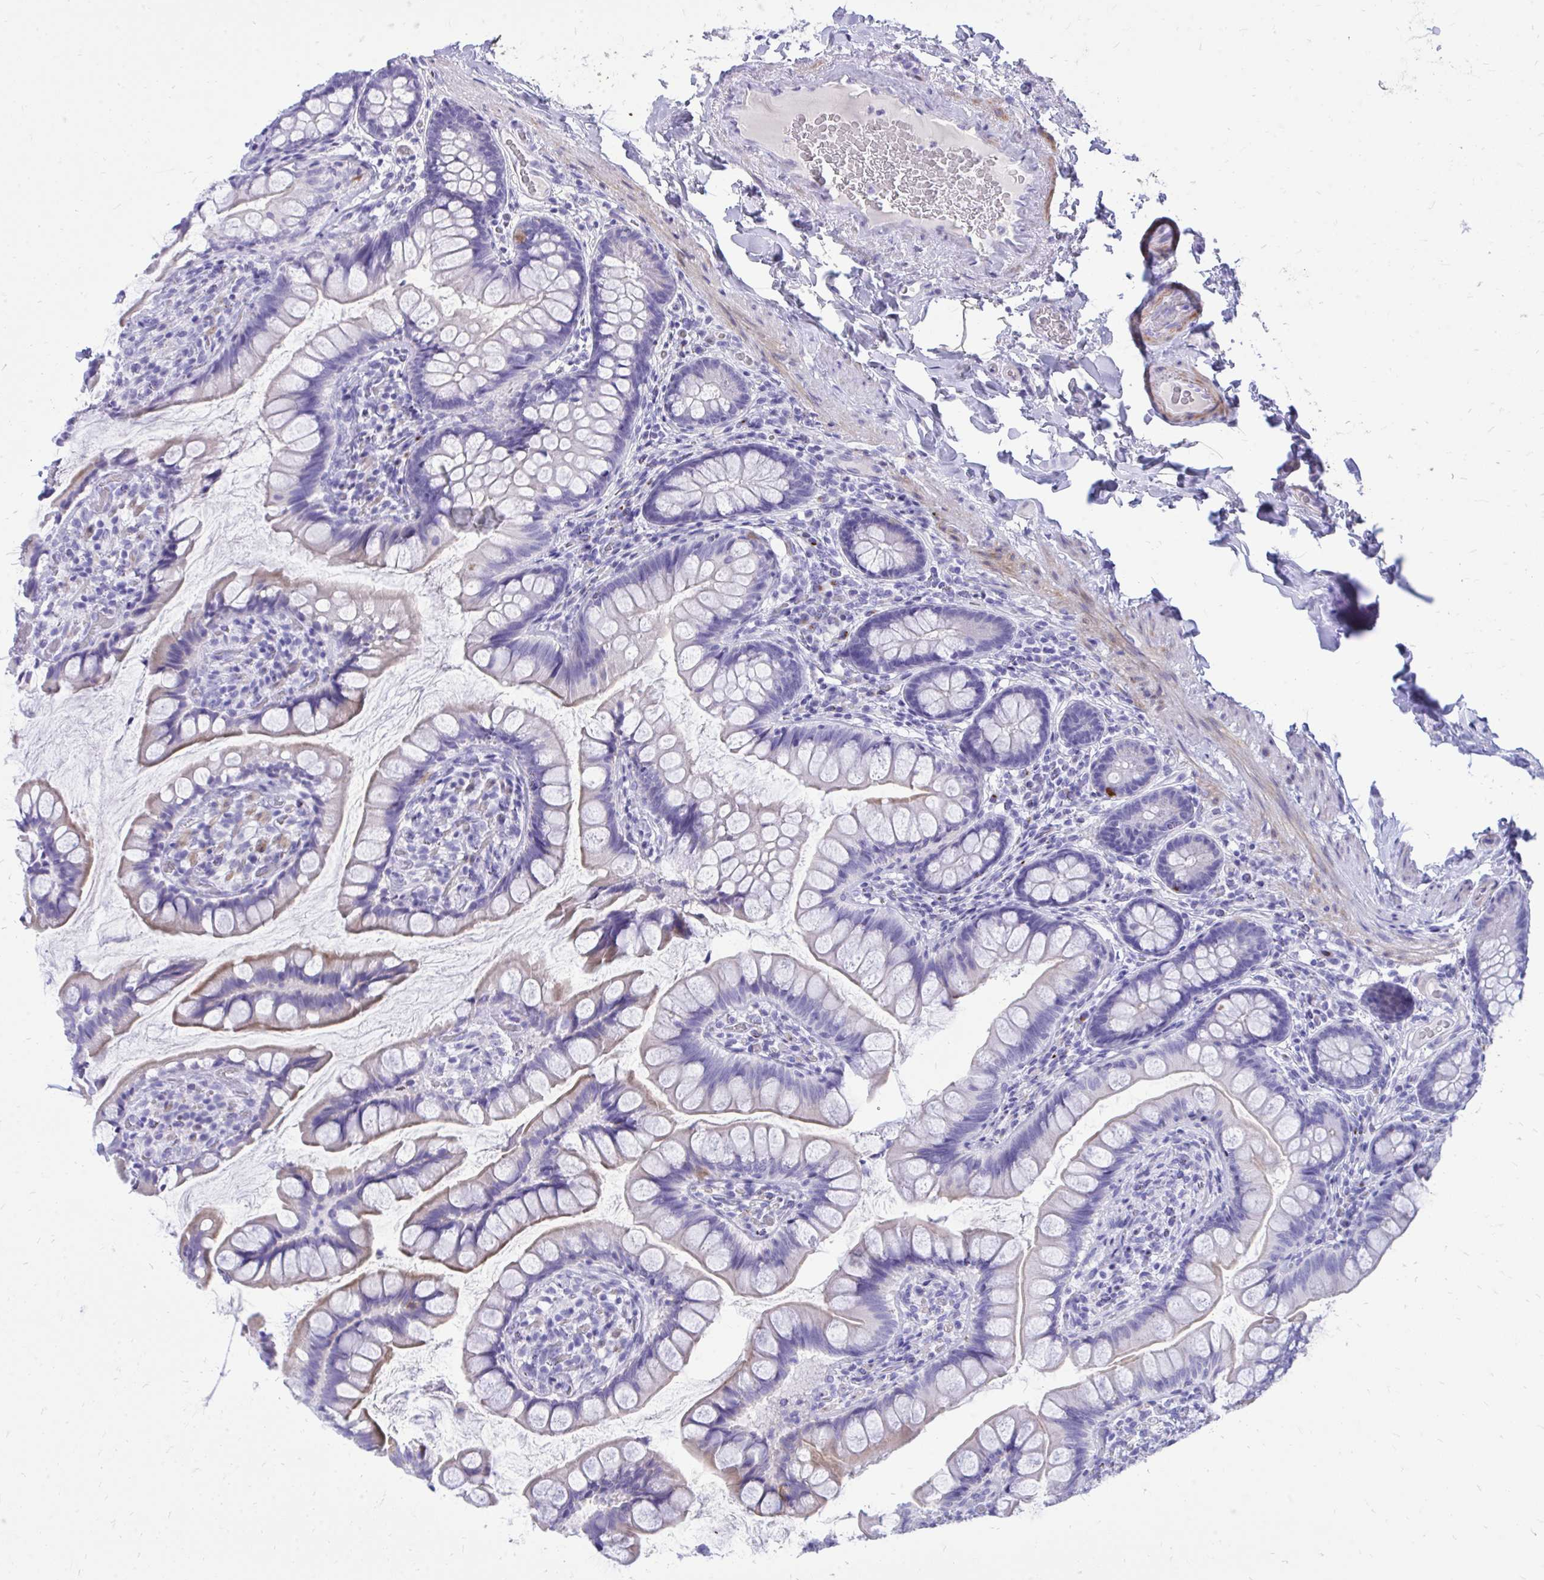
{"staining": {"intensity": "negative", "quantity": "none", "location": "none"}, "tissue": "small intestine", "cell_type": "Glandular cells", "image_type": "normal", "snomed": [{"axis": "morphology", "description": "Normal tissue, NOS"}, {"axis": "topography", "description": "Small intestine"}], "caption": "Protein analysis of benign small intestine demonstrates no significant expression in glandular cells. The staining is performed using DAB brown chromogen with nuclei counter-stained in using hematoxylin.", "gene": "ANKDD1B", "patient": {"sex": "male", "age": 70}}